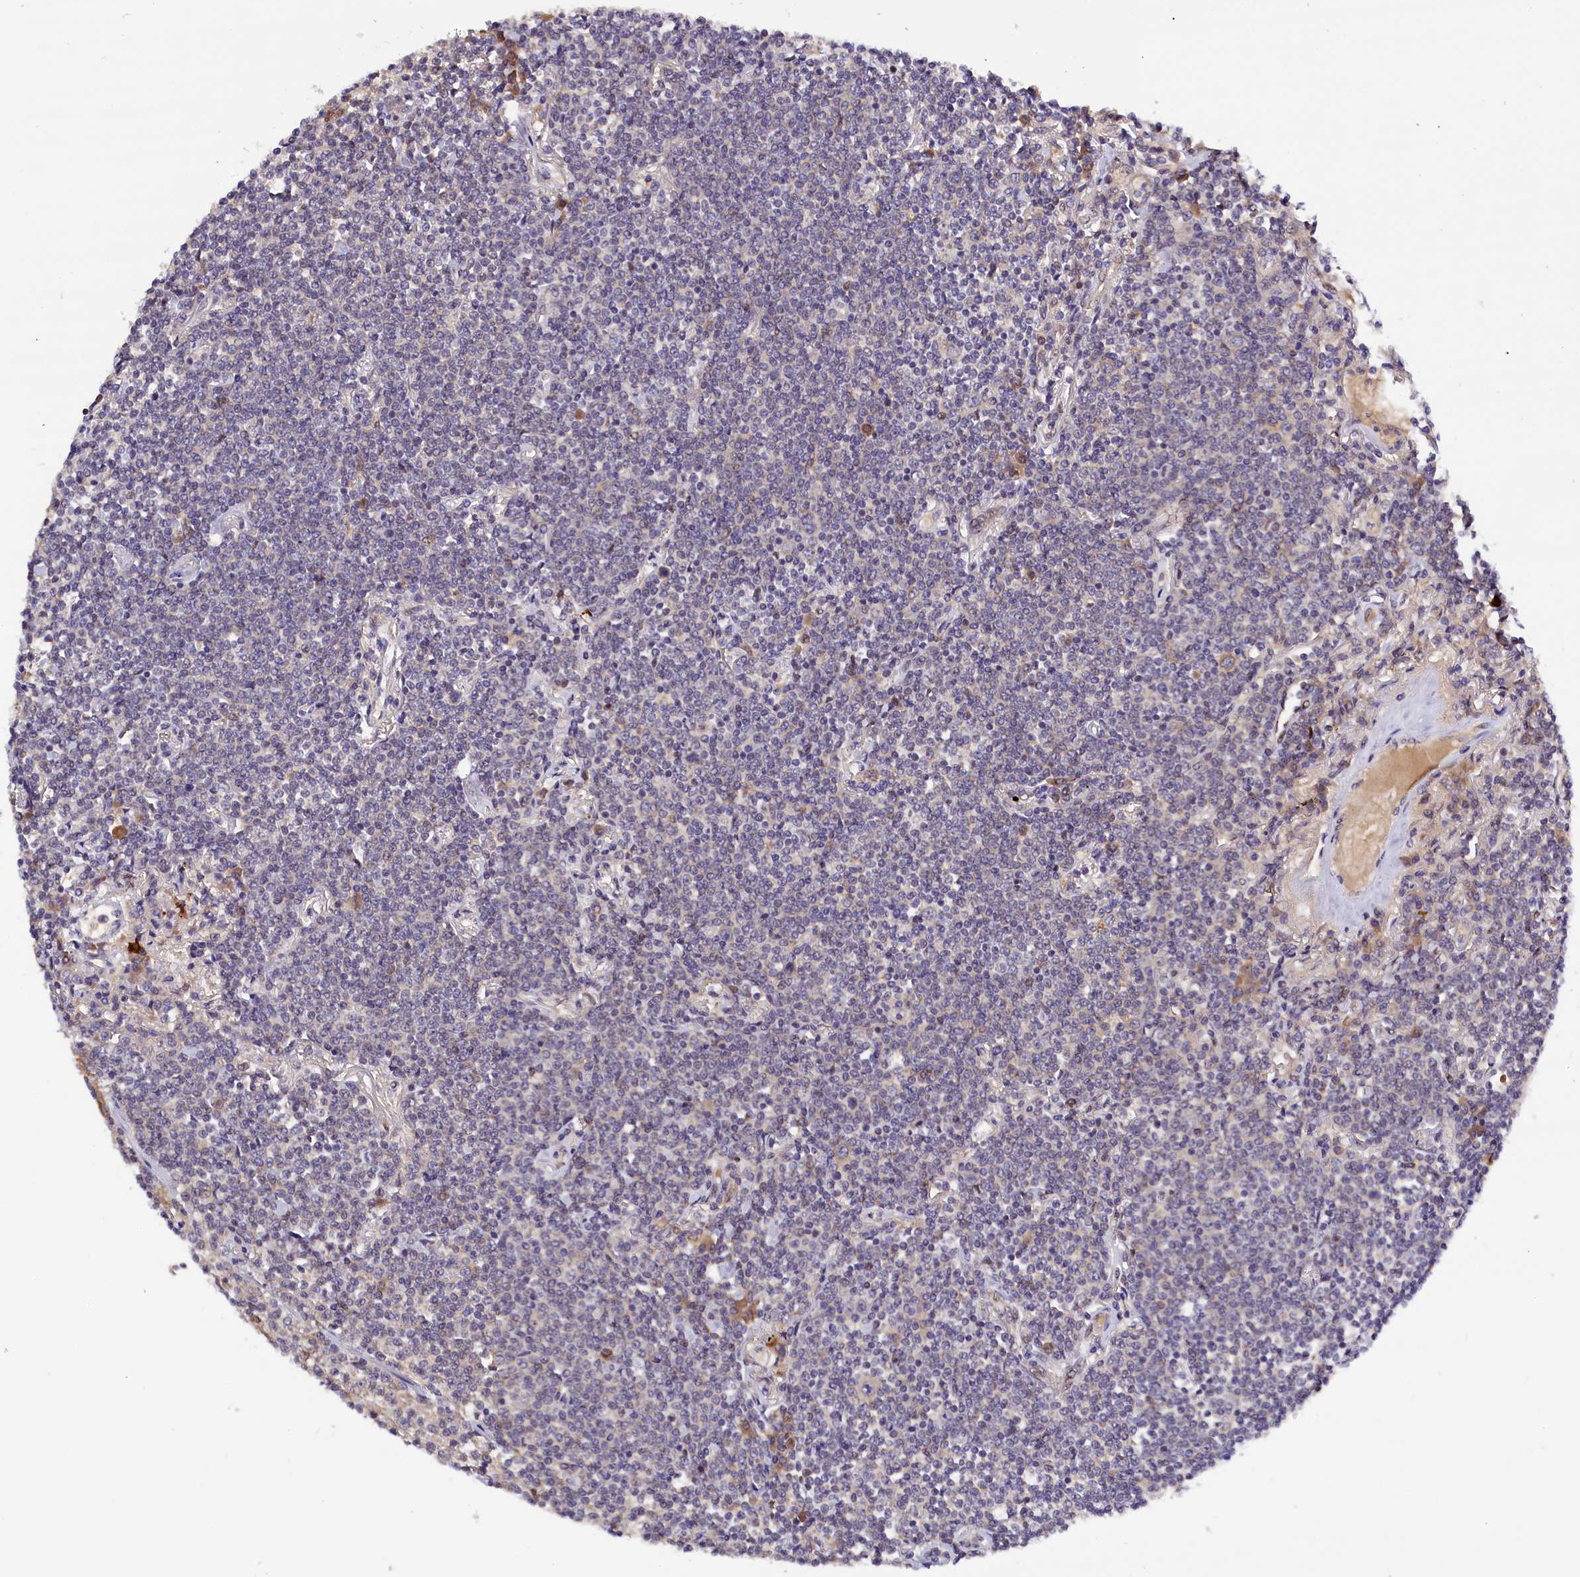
{"staining": {"intensity": "negative", "quantity": "none", "location": "none"}, "tissue": "lymphoma", "cell_type": "Tumor cells", "image_type": "cancer", "snomed": [{"axis": "morphology", "description": "Malignant lymphoma, non-Hodgkin's type, Low grade"}, {"axis": "topography", "description": "Lung"}], "caption": "Tumor cells are negative for protein expression in human low-grade malignant lymphoma, non-Hodgkin's type.", "gene": "ENKD1", "patient": {"sex": "female", "age": 71}}